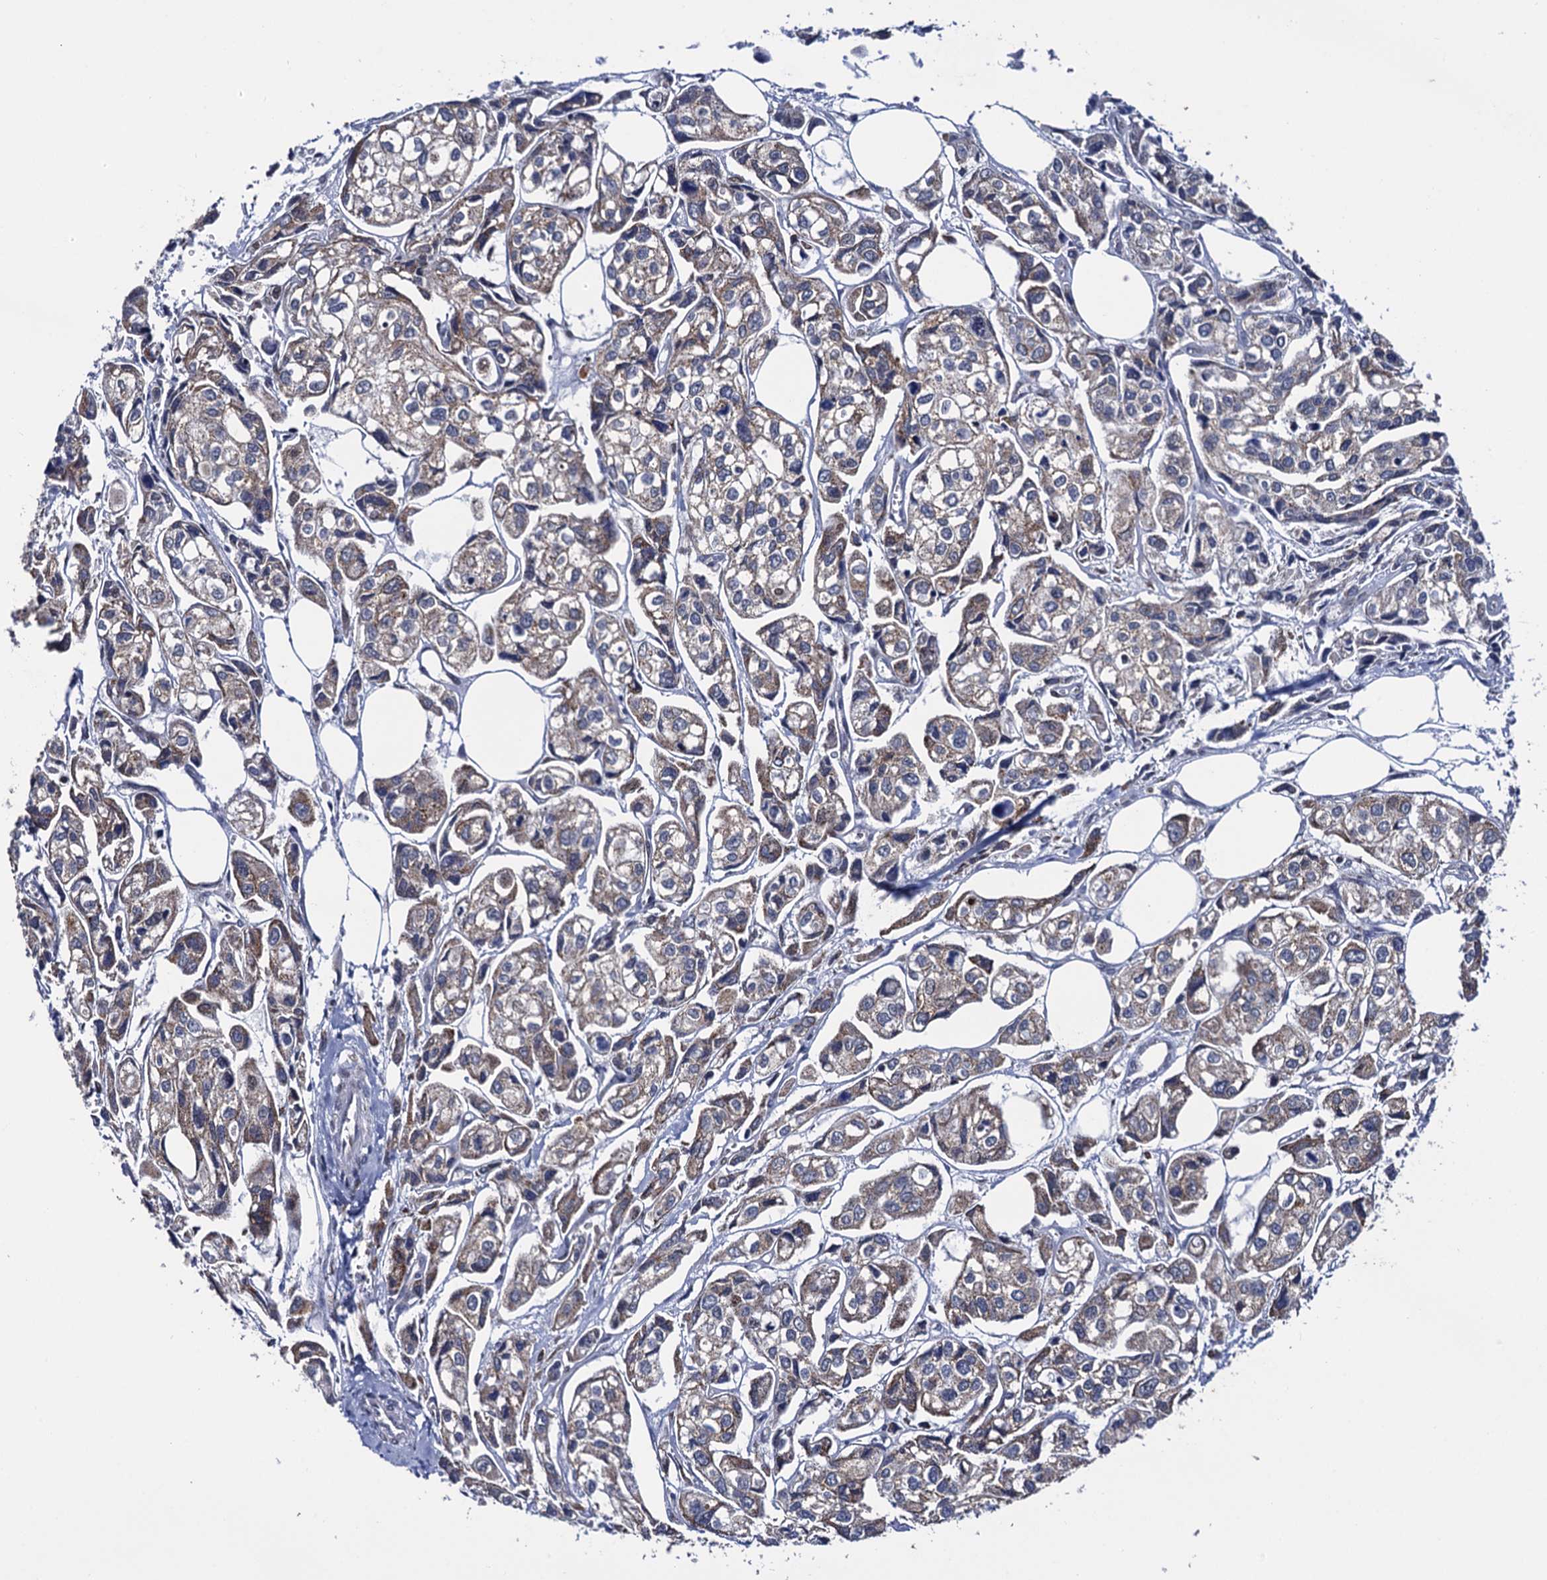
{"staining": {"intensity": "moderate", "quantity": "25%-75%", "location": "cytoplasmic/membranous"}, "tissue": "urothelial cancer", "cell_type": "Tumor cells", "image_type": "cancer", "snomed": [{"axis": "morphology", "description": "Urothelial carcinoma, High grade"}, {"axis": "topography", "description": "Urinary bladder"}], "caption": "There is medium levels of moderate cytoplasmic/membranous staining in tumor cells of high-grade urothelial carcinoma, as demonstrated by immunohistochemical staining (brown color).", "gene": "THAP2", "patient": {"sex": "male", "age": 67}}